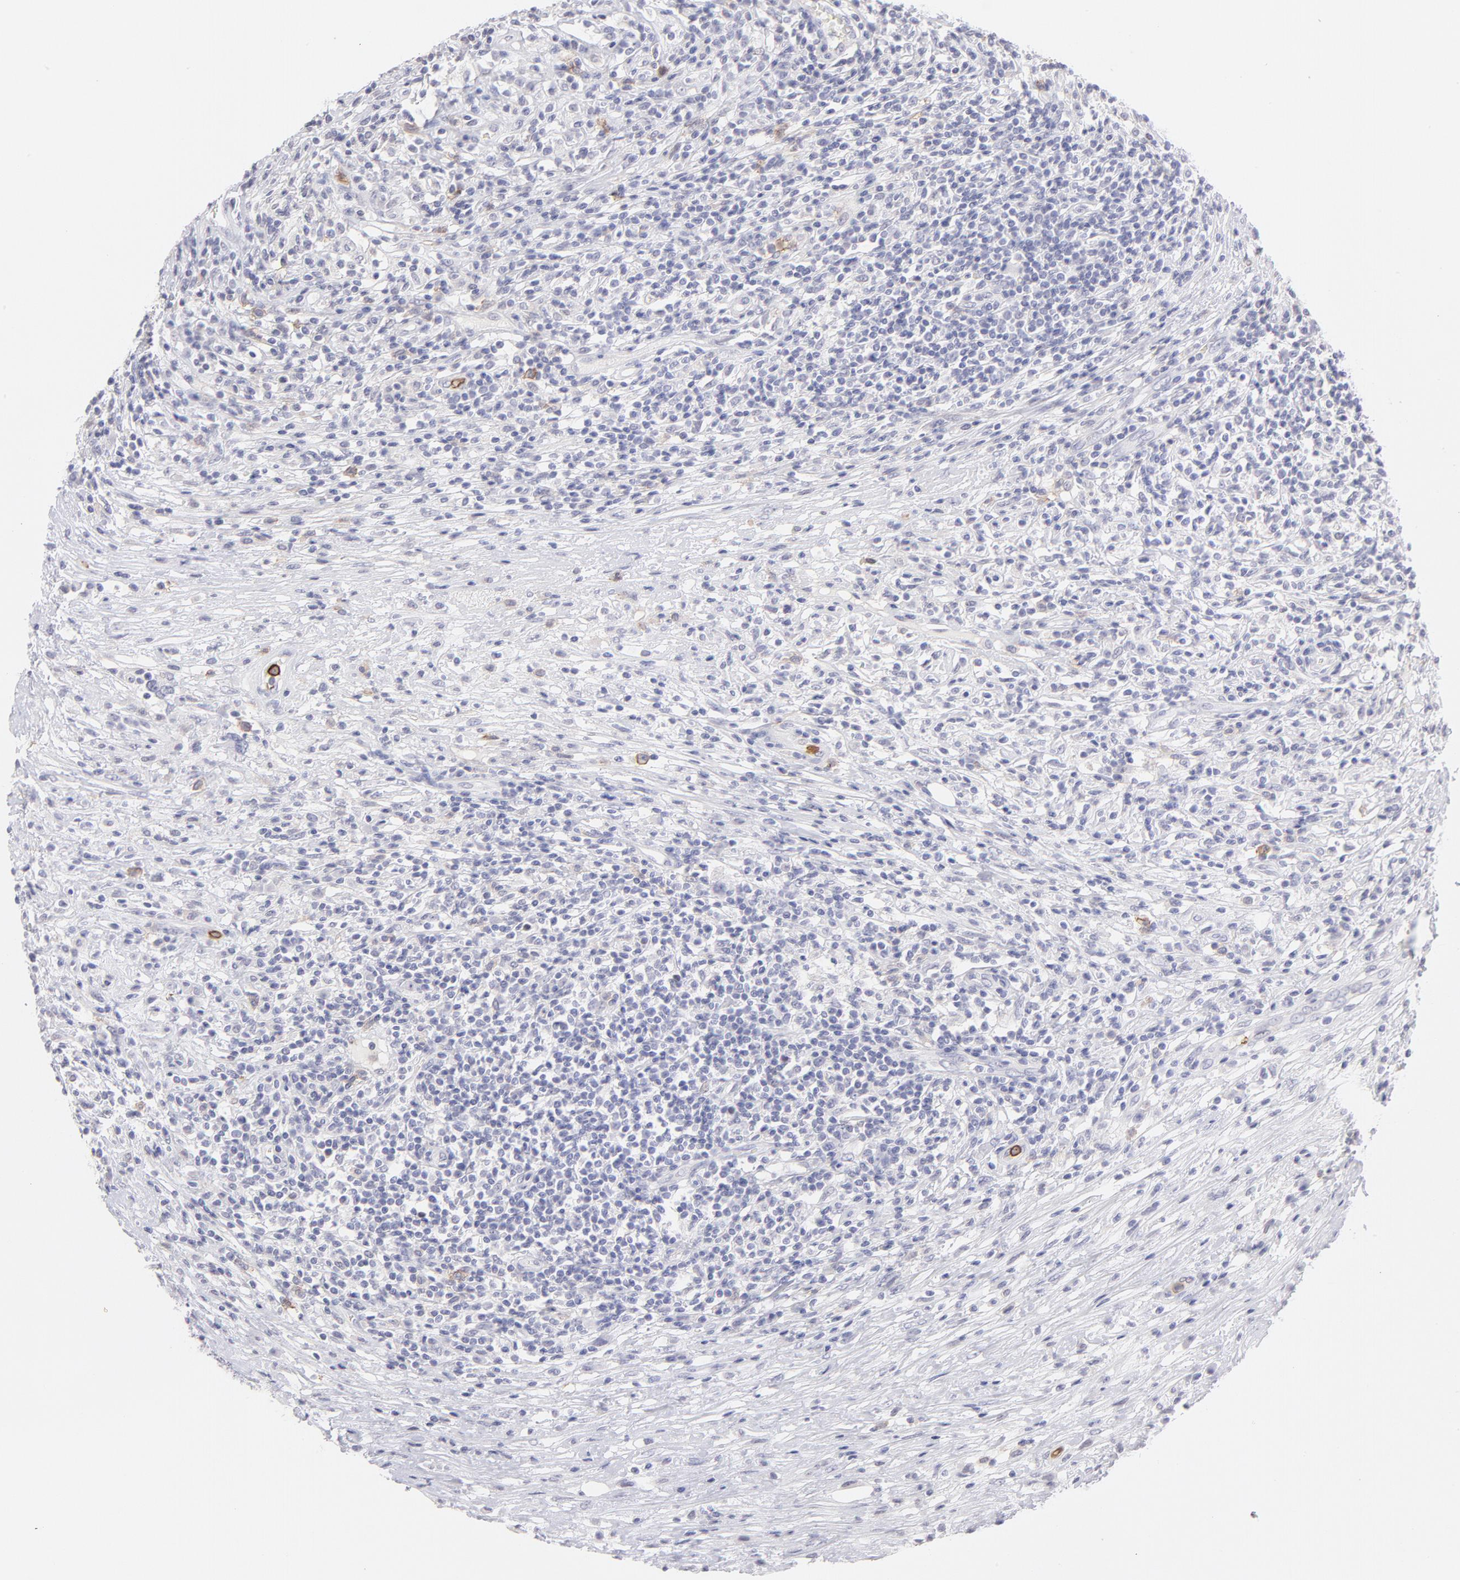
{"staining": {"intensity": "negative", "quantity": "none", "location": "none"}, "tissue": "lymphoma", "cell_type": "Tumor cells", "image_type": "cancer", "snomed": [{"axis": "morphology", "description": "Malignant lymphoma, non-Hodgkin's type, High grade"}, {"axis": "topography", "description": "Lymph node"}], "caption": "Photomicrograph shows no protein positivity in tumor cells of lymphoma tissue. The staining is performed using DAB brown chromogen with nuclei counter-stained in using hematoxylin.", "gene": "LTB4R", "patient": {"sex": "female", "age": 84}}